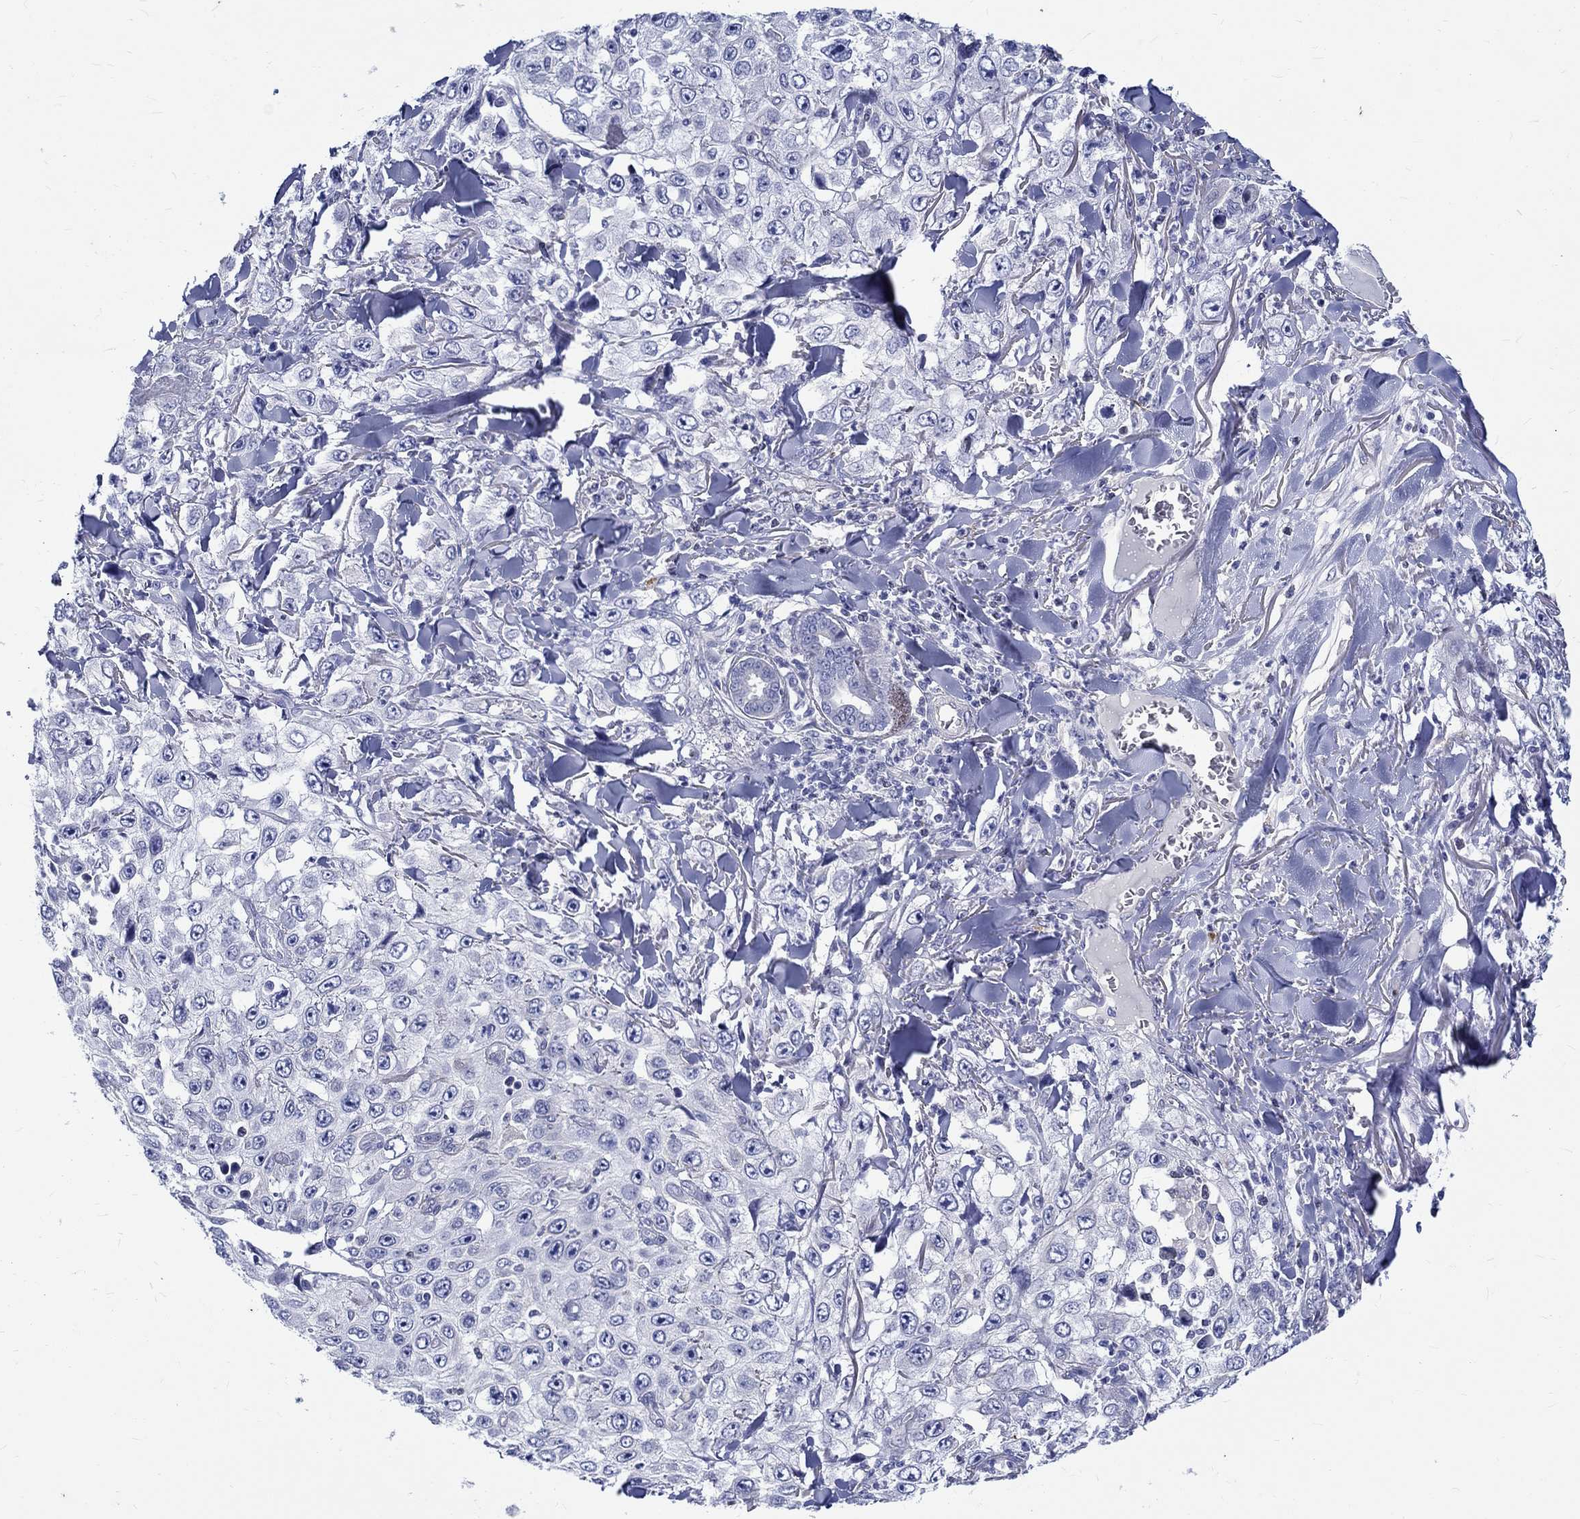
{"staining": {"intensity": "negative", "quantity": "none", "location": "none"}, "tissue": "skin cancer", "cell_type": "Tumor cells", "image_type": "cancer", "snomed": [{"axis": "morphology", "description": "Squamous cell carcinoma, NOS"}, {"axis": "topography", "description": "Skin"}], "caption": "Immunohistochemistry (IHC) of human squamous cell carcinoma (skin) shows no positivity in tumor cells.", "gene": "SH2D7", "patient": {"sex": "male", "age": 82}}